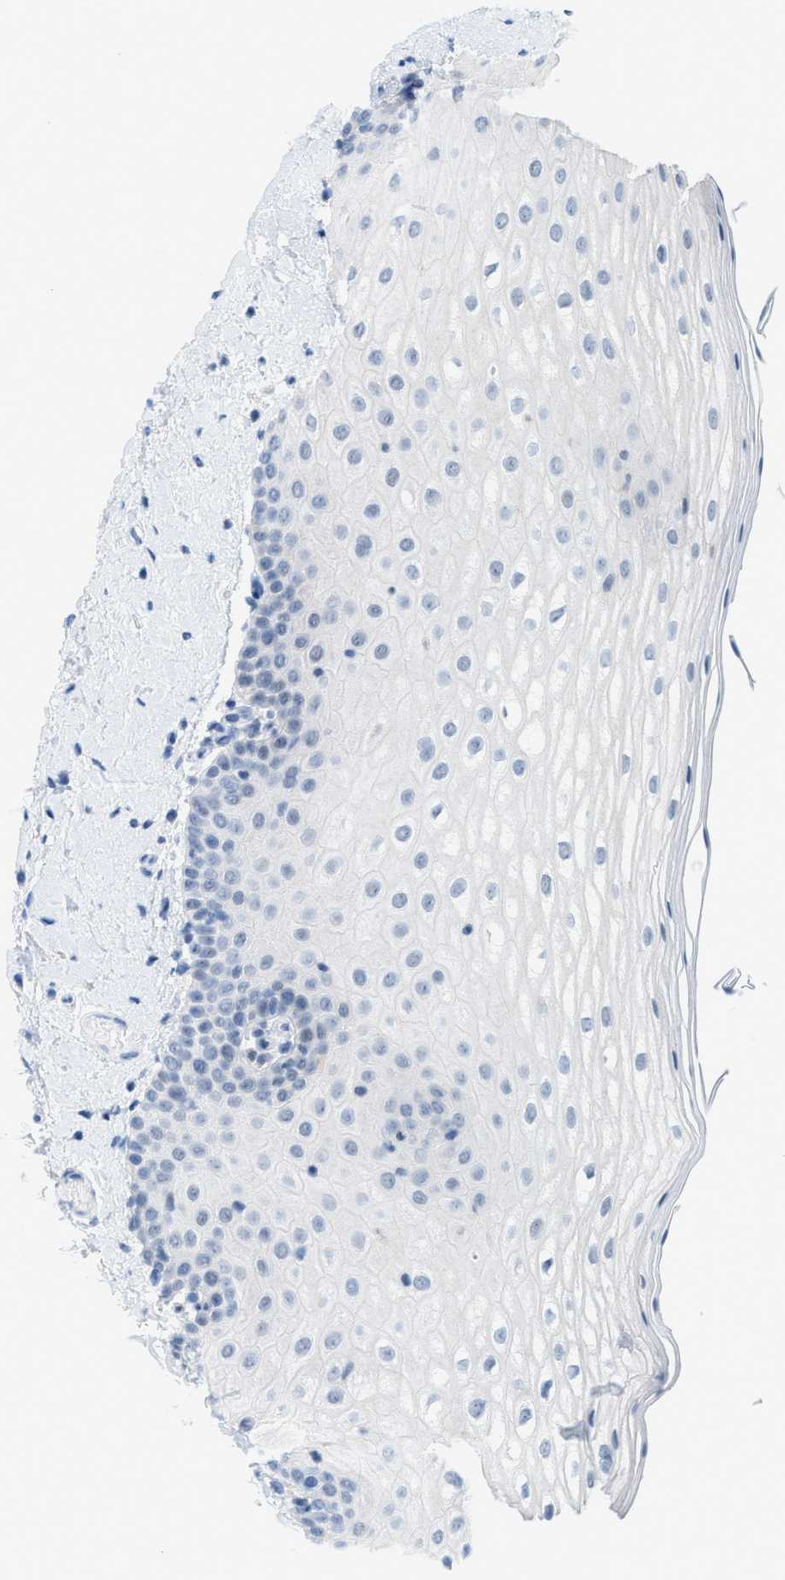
{"staining": {"intensity": "negative", "quantity": "none", "location": "none"}, "tissue": "oral mucosa", "cell_type": "Squamous epithelial cells", "image_type": "normal", "snomed": [{"axis": "morphology", "description": "Normal tissue, NOS"}, {"axis": "topography", "description": "Skin"}, {"axis": "topography", "description": "Oral tissue"}], "caption": "Oral mucosa was stained to show a protein in brown. There is no significant positivity in squamous epithelial cells. The staining is performed using DAB (3,3'-diaminobenzidine) brown chromogen with nuclei counter-stained in using hematoxylin.", "gene": "KIFC3", "patient": {"sex": "male", "age": 84}}